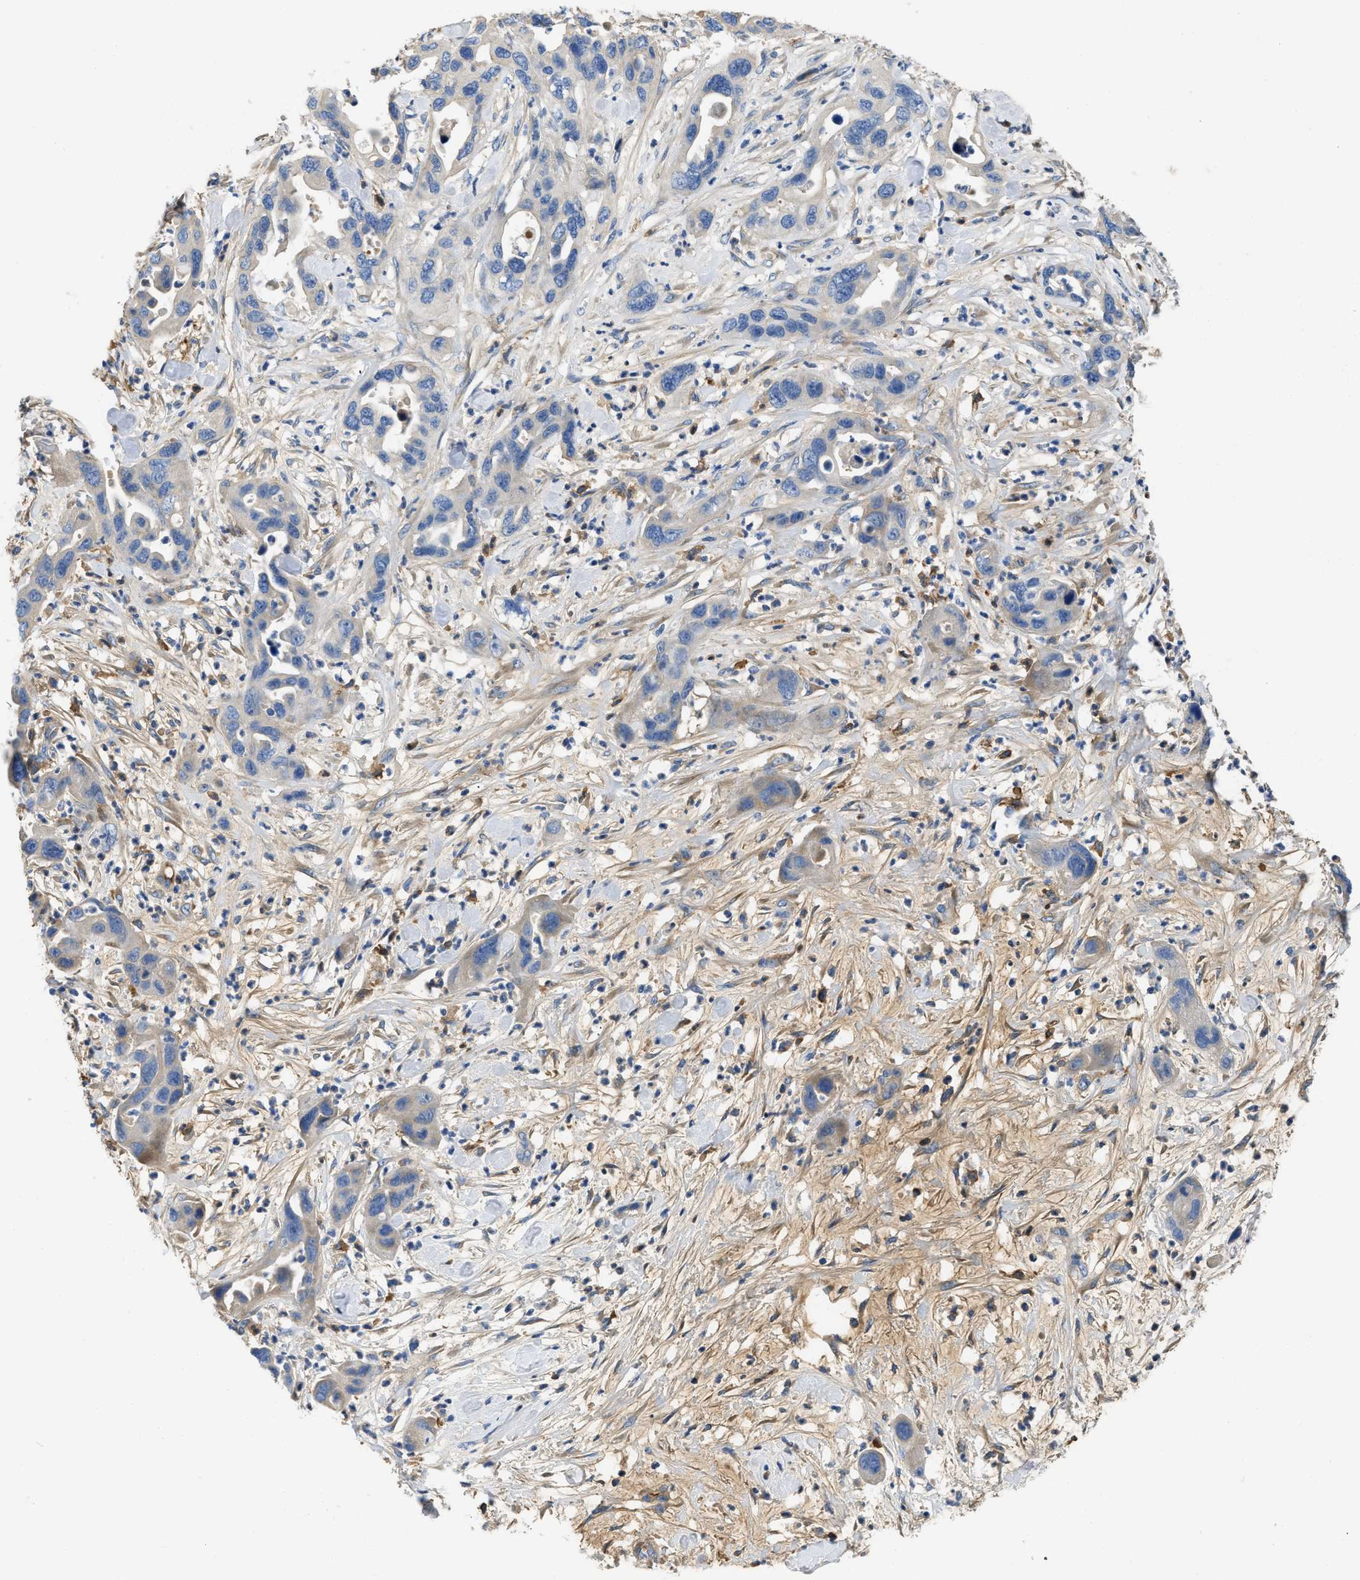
{"staining": {"intensity": "weak", "quantity": "<25%", "location": "cytoplasmic/membranous"}, "tissue": "pancreatic cancer", "cell_type": "Tumor cells", "image_type": "cancer", "snomed": [{"axis": "morphology", "description": "Adenocarcinoma, NOS"}, {"axis": "topography", "description": "Pancreas"}], "caption": "IHC photomicrograph of pancreatic cancer stained for a protein (brown), which reveals no expression in tumor cells. (DAB (3,3'-diaminobenzidine) immunohistochemistry, high magnification).", "gene": "C1S", "patient": {"sex": "female", "age": 71}}